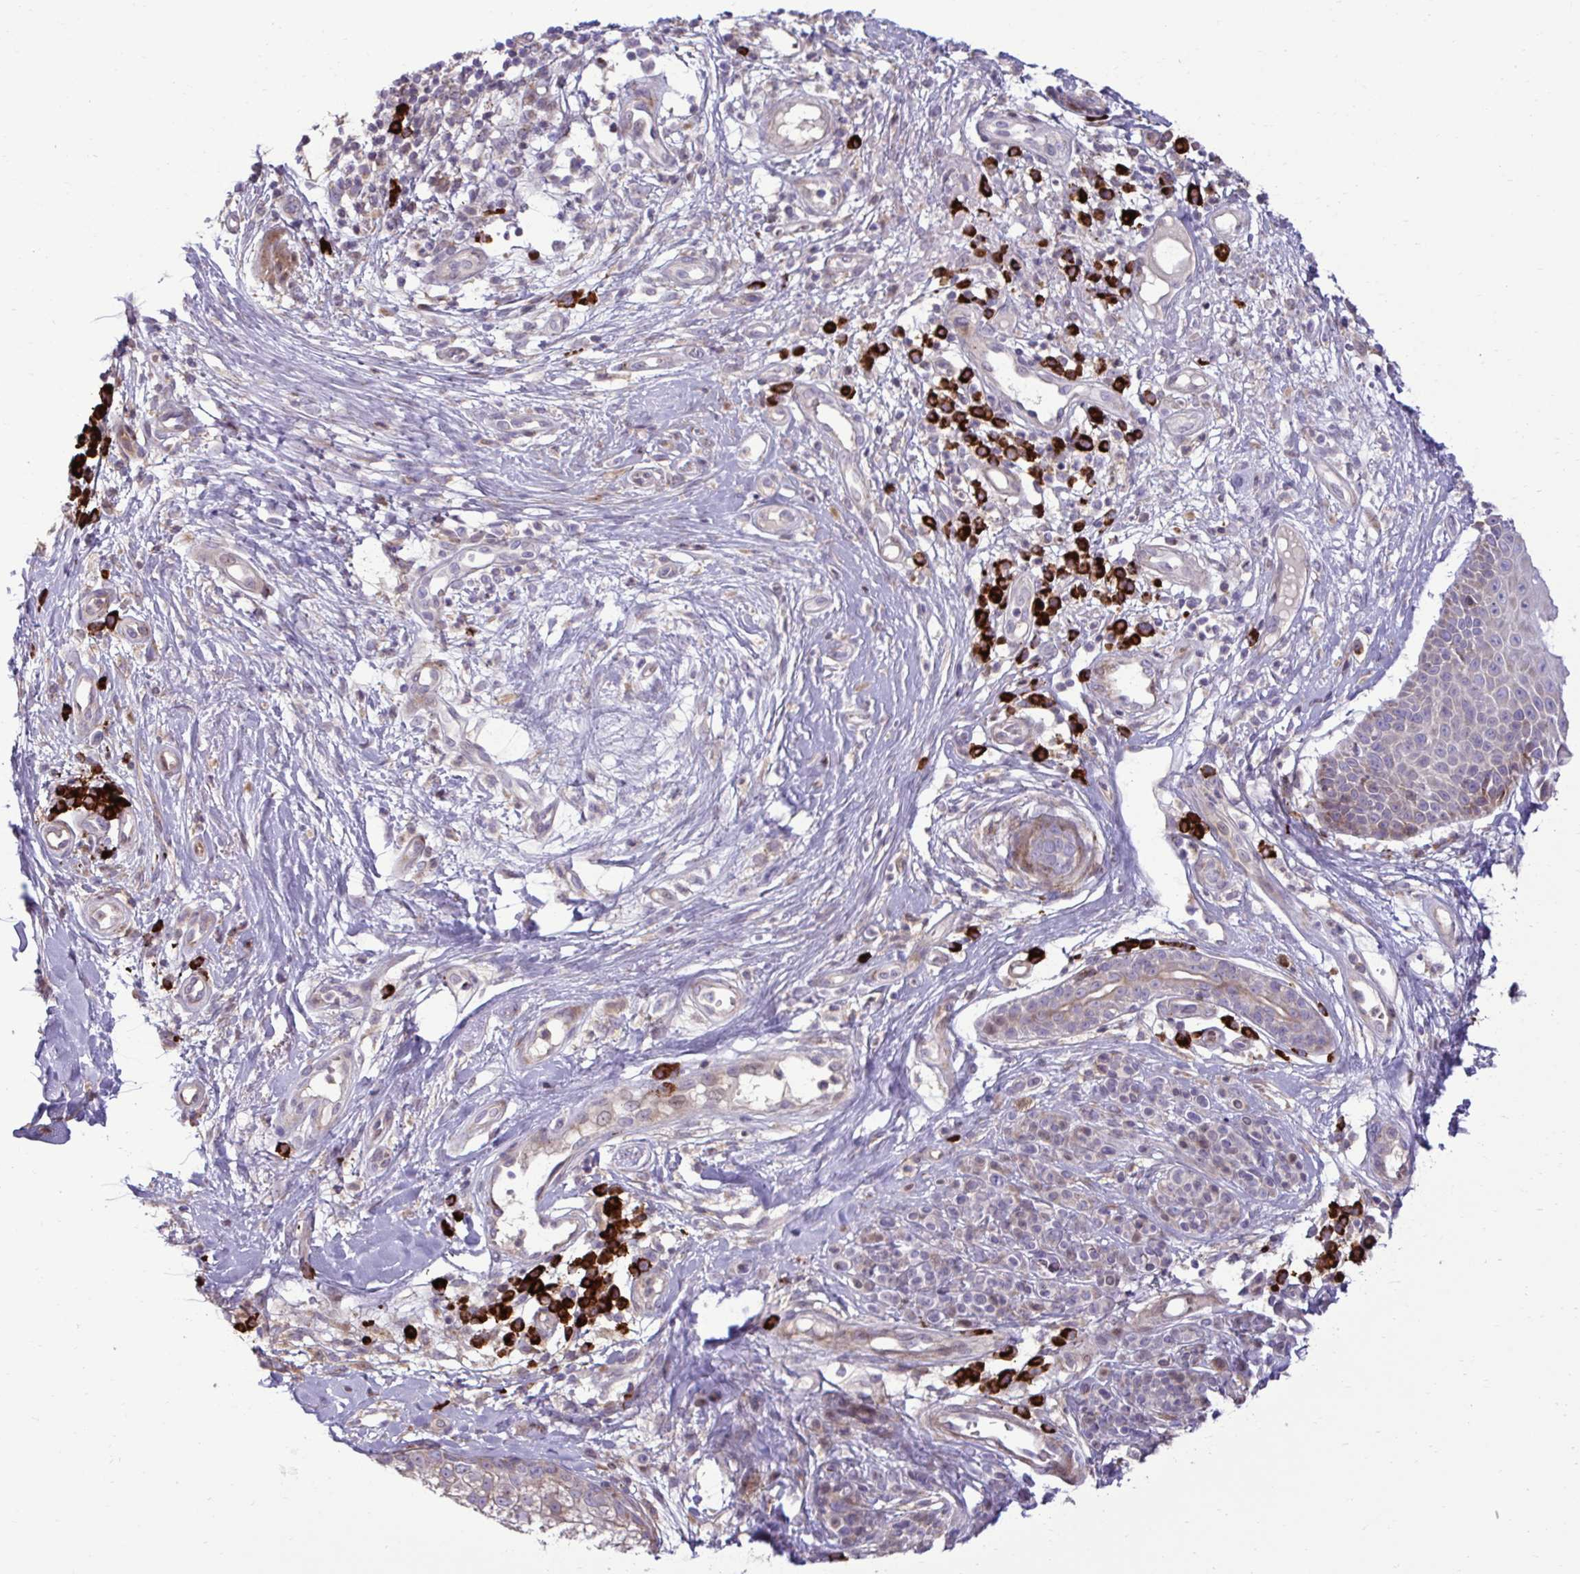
{"staining": {"intensity": "moderate", "quantity": "<25%", "location": "cytoplasmic/membranous"}, "tissue": "skin cancer", "cell_type": "Tumor cells", "image_type": "cancer", "snomed": [{"axis": "morphology", "description": "Basal cell carcinoma"}, {"axis": "topography", "description": "Skin"}], "caption": "Basal cell carcinoma (skin) stained with immunohistochemistry demonstrates moderate cytoplasmic/membranous staining in approximately <25% of tumor cells. (DAB (3,3'-diaminobenzidine) = brown stain, brightfield microscopy at high magnification).", "gene": "LIMS1", "patient": {"sex": "female", "age": 89}}